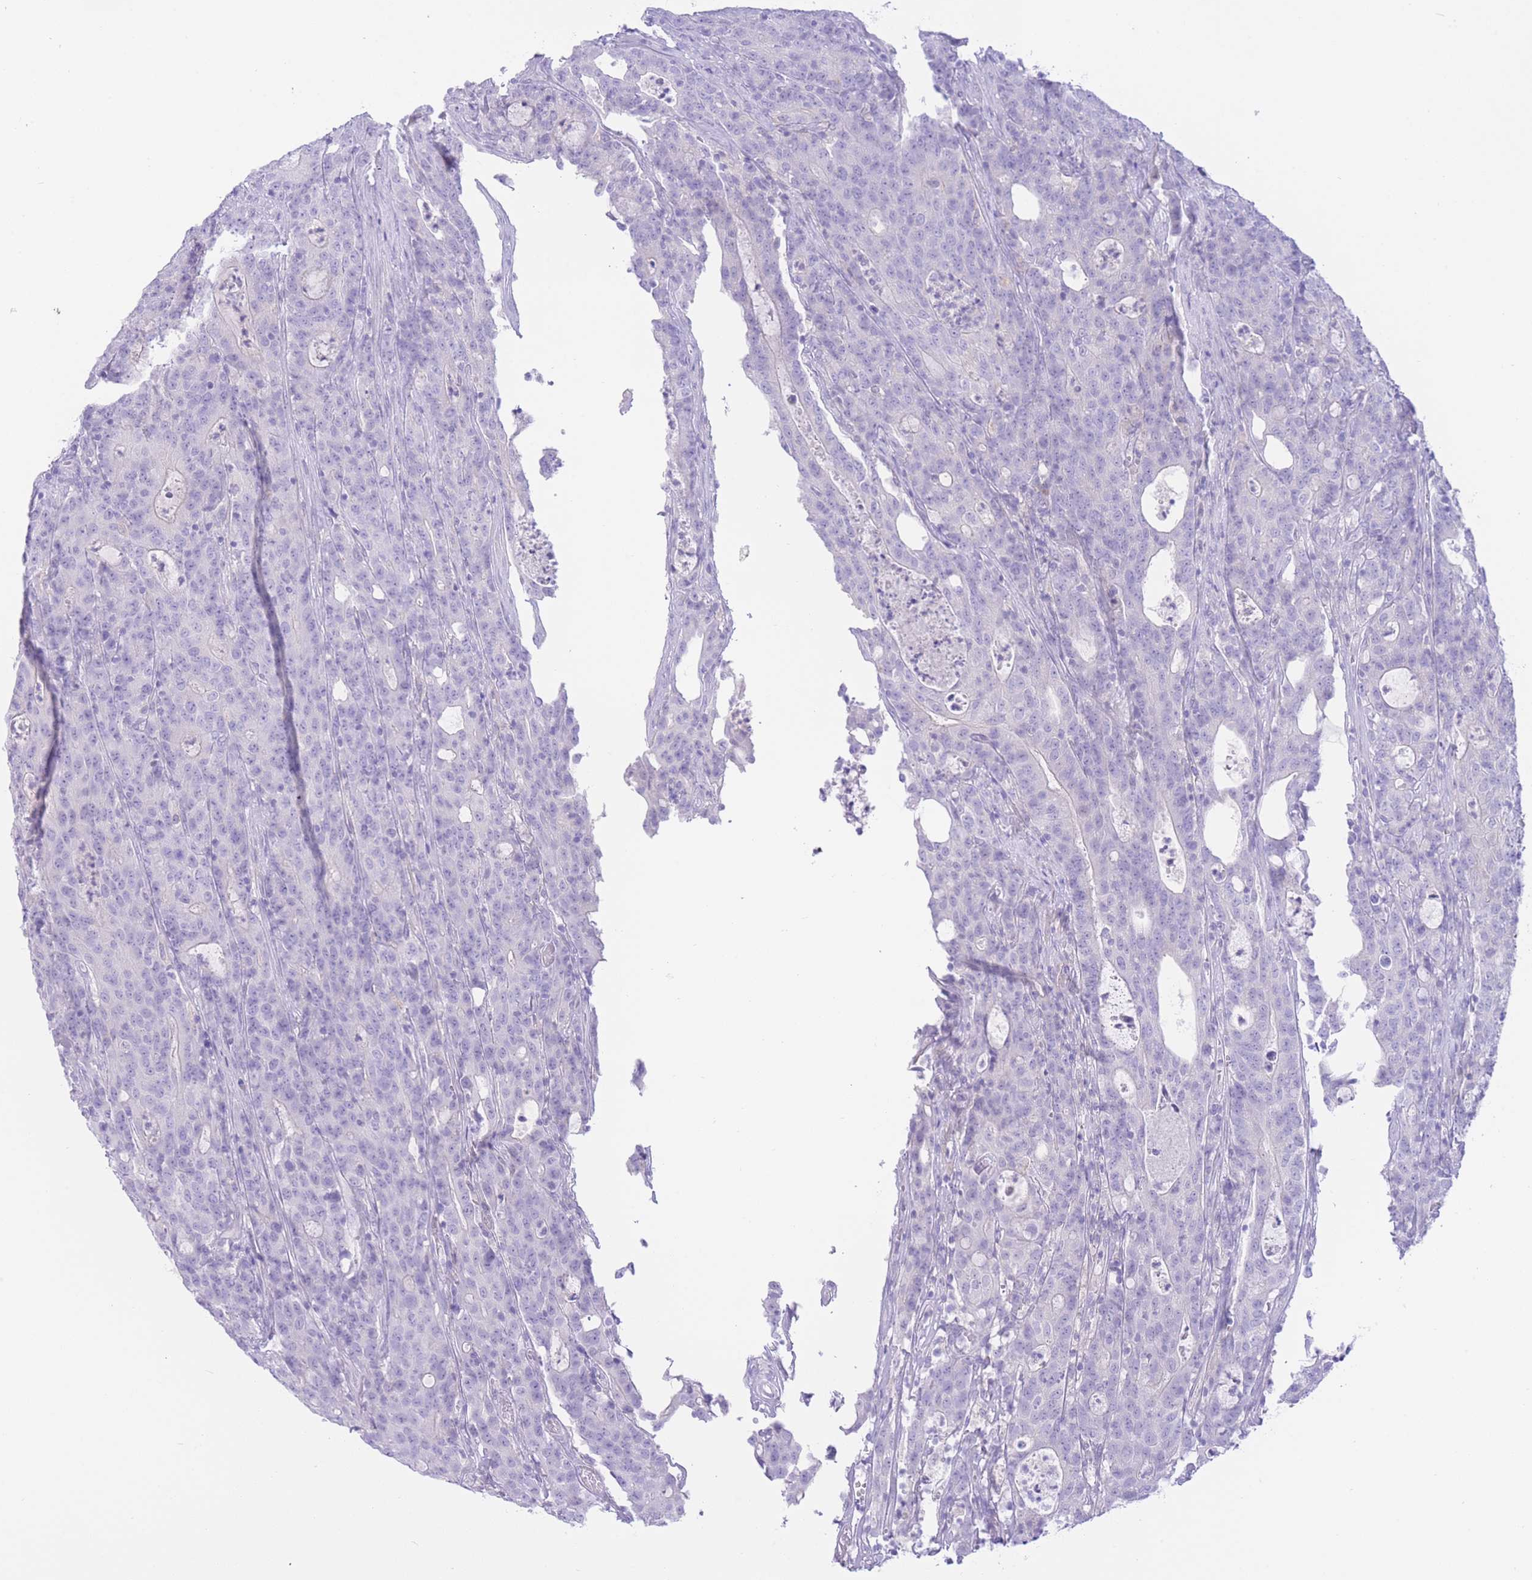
{"staining": {"intensity": "negative", "quantity": "none", "location": "none"}, "tissue": "colorectal cancer", "cell_type": "Tumor cells", "image_type": "cancer", "snomed": [{"axis": "morphology", "description": "Adenocarcinoma, NOS"}, {"axis": "topography", "description": "Colon"}], "caption": "High power microscopy image of an immunohistochemistry (IHC) image of colorectal adenocarcinoma, revealing no significant positivity in tumor cells. Brightfield microscopy of immunohistochemistry stained with DAB (3,3'-diaminobenzidine) (brown) and hematoxylin (blue), captured at high magnification.", "gene": "ZNF212", "patient": {"sex": "male", "age": 83}}